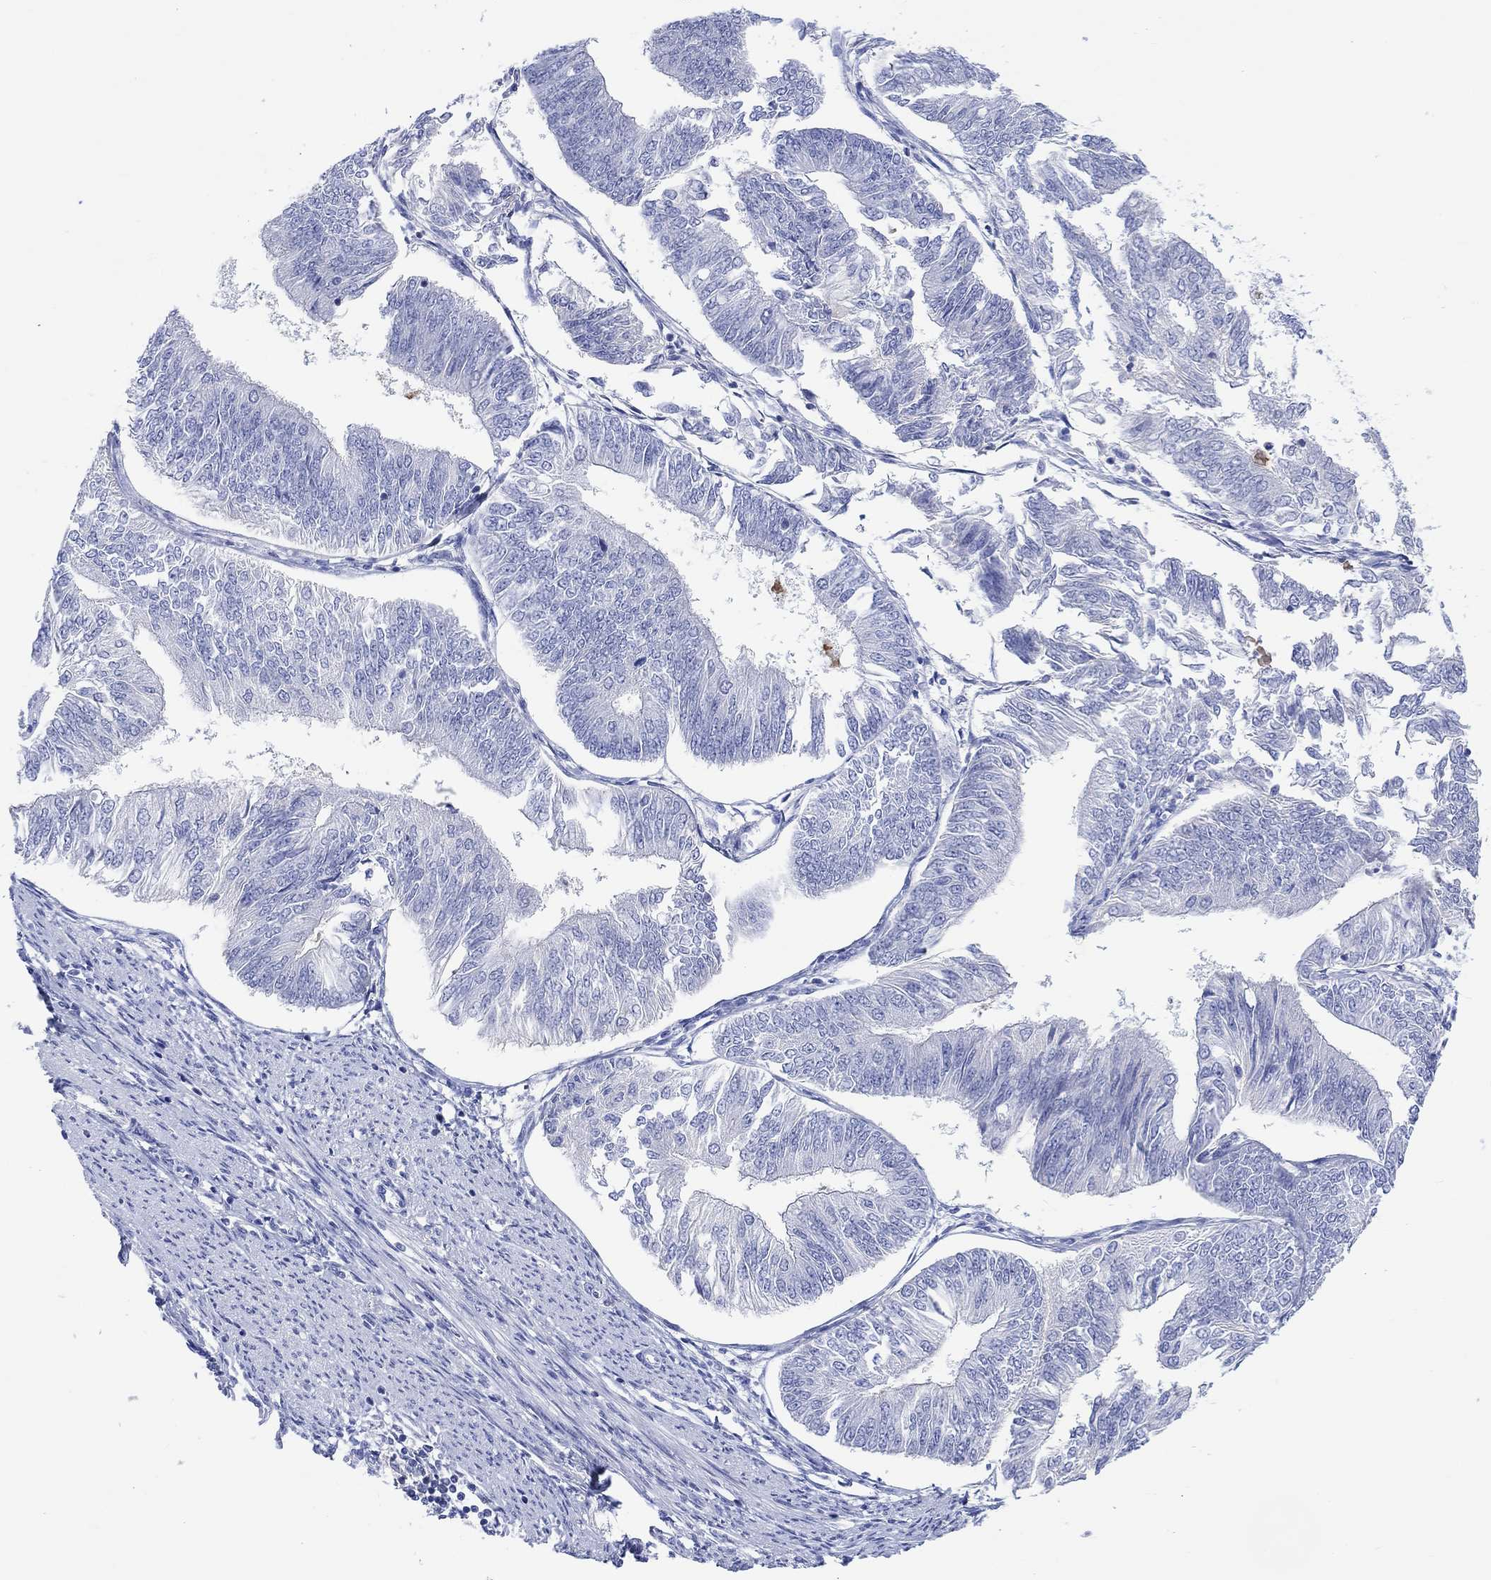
{"staining": {"intensity": "negative", "quantity": "none", "location": "none"}, "tissue": "endometrial cancer", "cell_type": "Tumor cells", "image_type": "cancer", "snomed": [{"axis": "morphology", "description": "Adenocarcinoma, NOS"}, {"axis": "topography", "description": "Endometrium"}], "caption": "High power microscopy image of an immunohistochemistry (IHC) micrograph of endometrial cancer (adenocarcinoma), revealing no significant positivity in tumor cells.", "gene": "GCM1", "patient": {"sex": "female", "age": 58}}